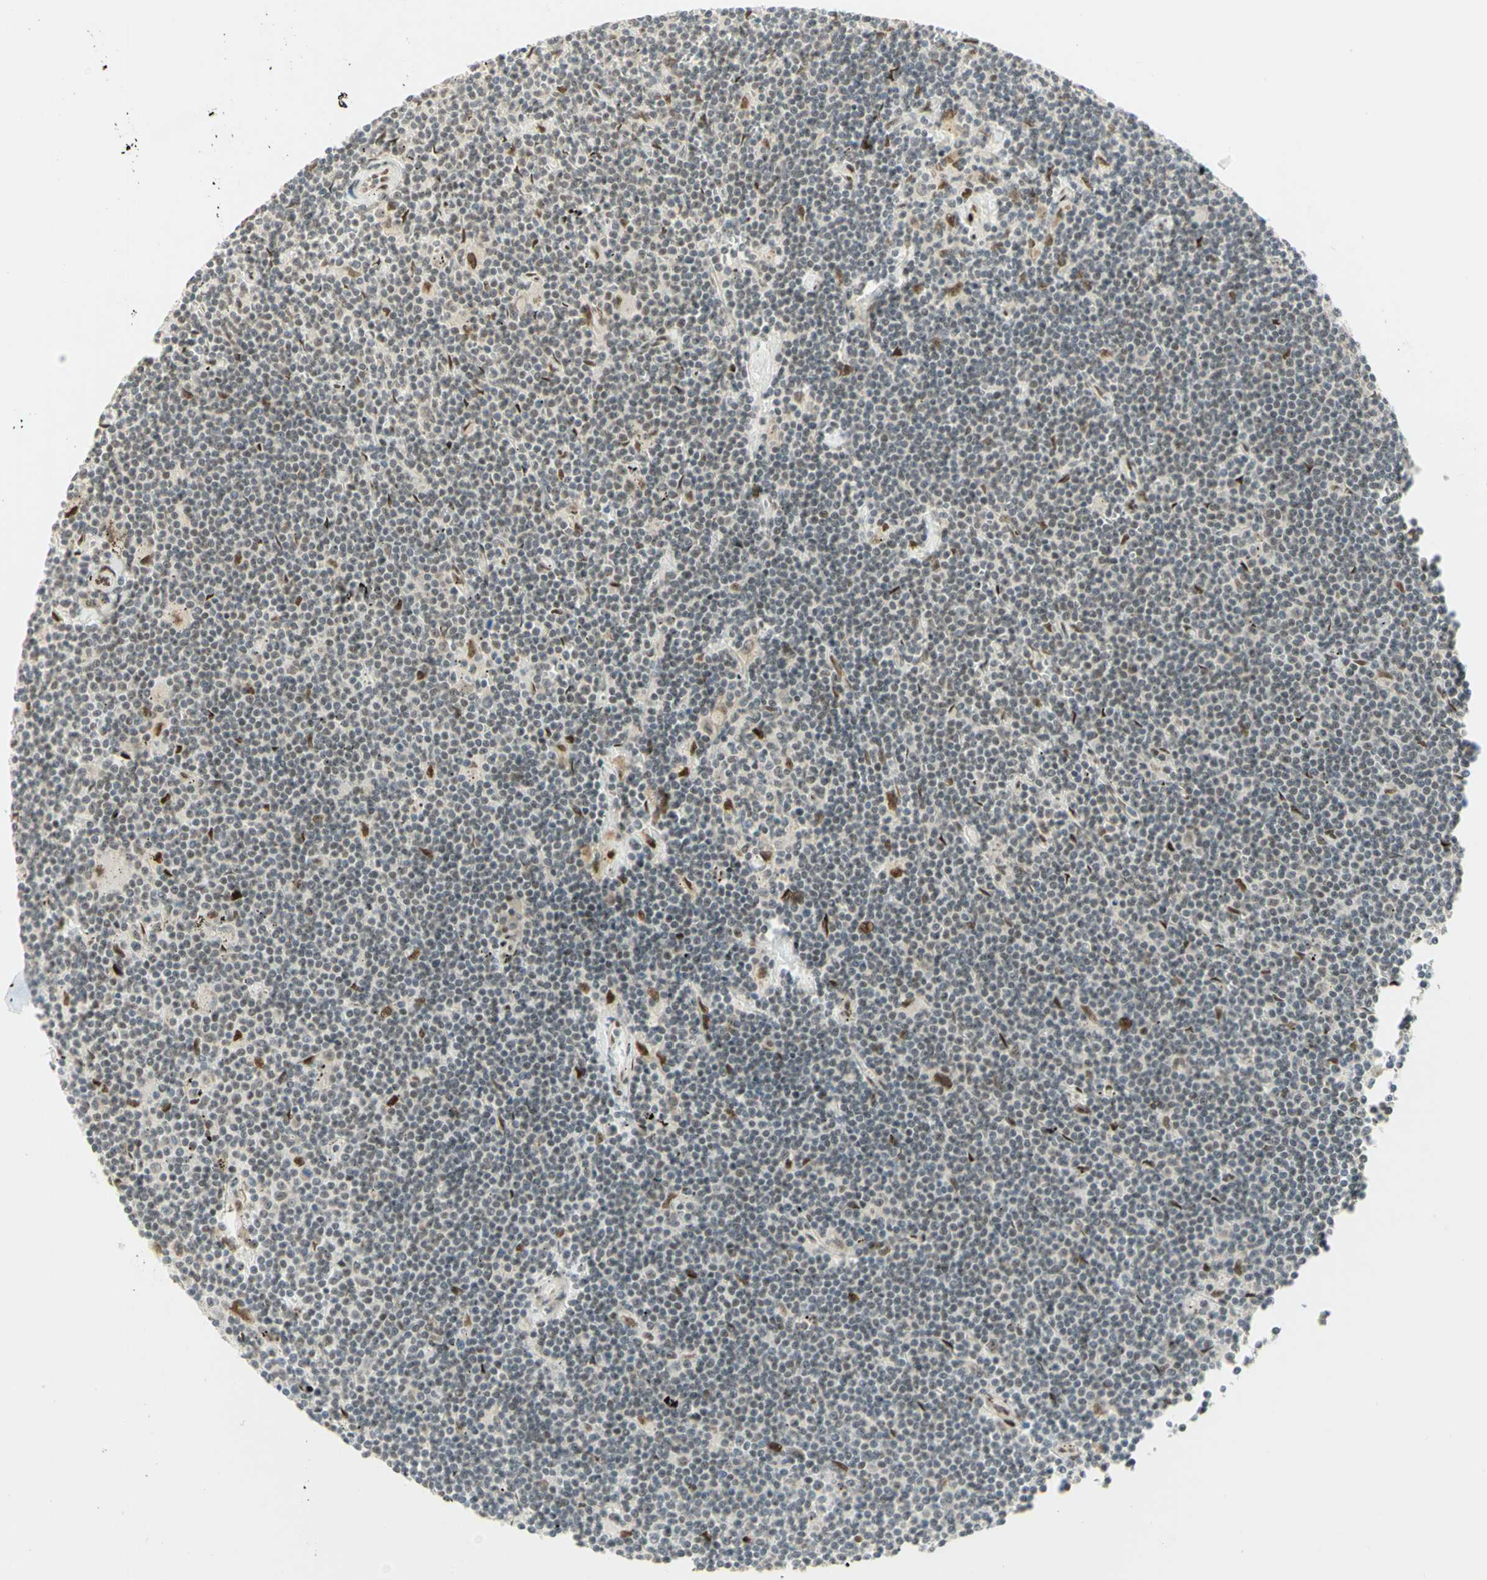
{"staining": {"intensity": "weak", "quantity": "25%-75%", "location": "nuclear"}, "tissue": "lymphoma", "cell_type": "Tumor cells", "image_type": "cancer", "snomed": [{"axis": "morphology", "description": "Malignant lymphoma, non-Hodgkin's type, Low grade"}, {"axis": "topography", "description": "Spleen"}], "caption": "Low-grade malignant lymphoma, non-Hodgkin's type stained for a protein (brown) exhibits weak nuclear positive positivity in approximately 25%-75% of tumor cells.", "gene": "DDX1", "patient": {"sex": "male", "age": 76}}